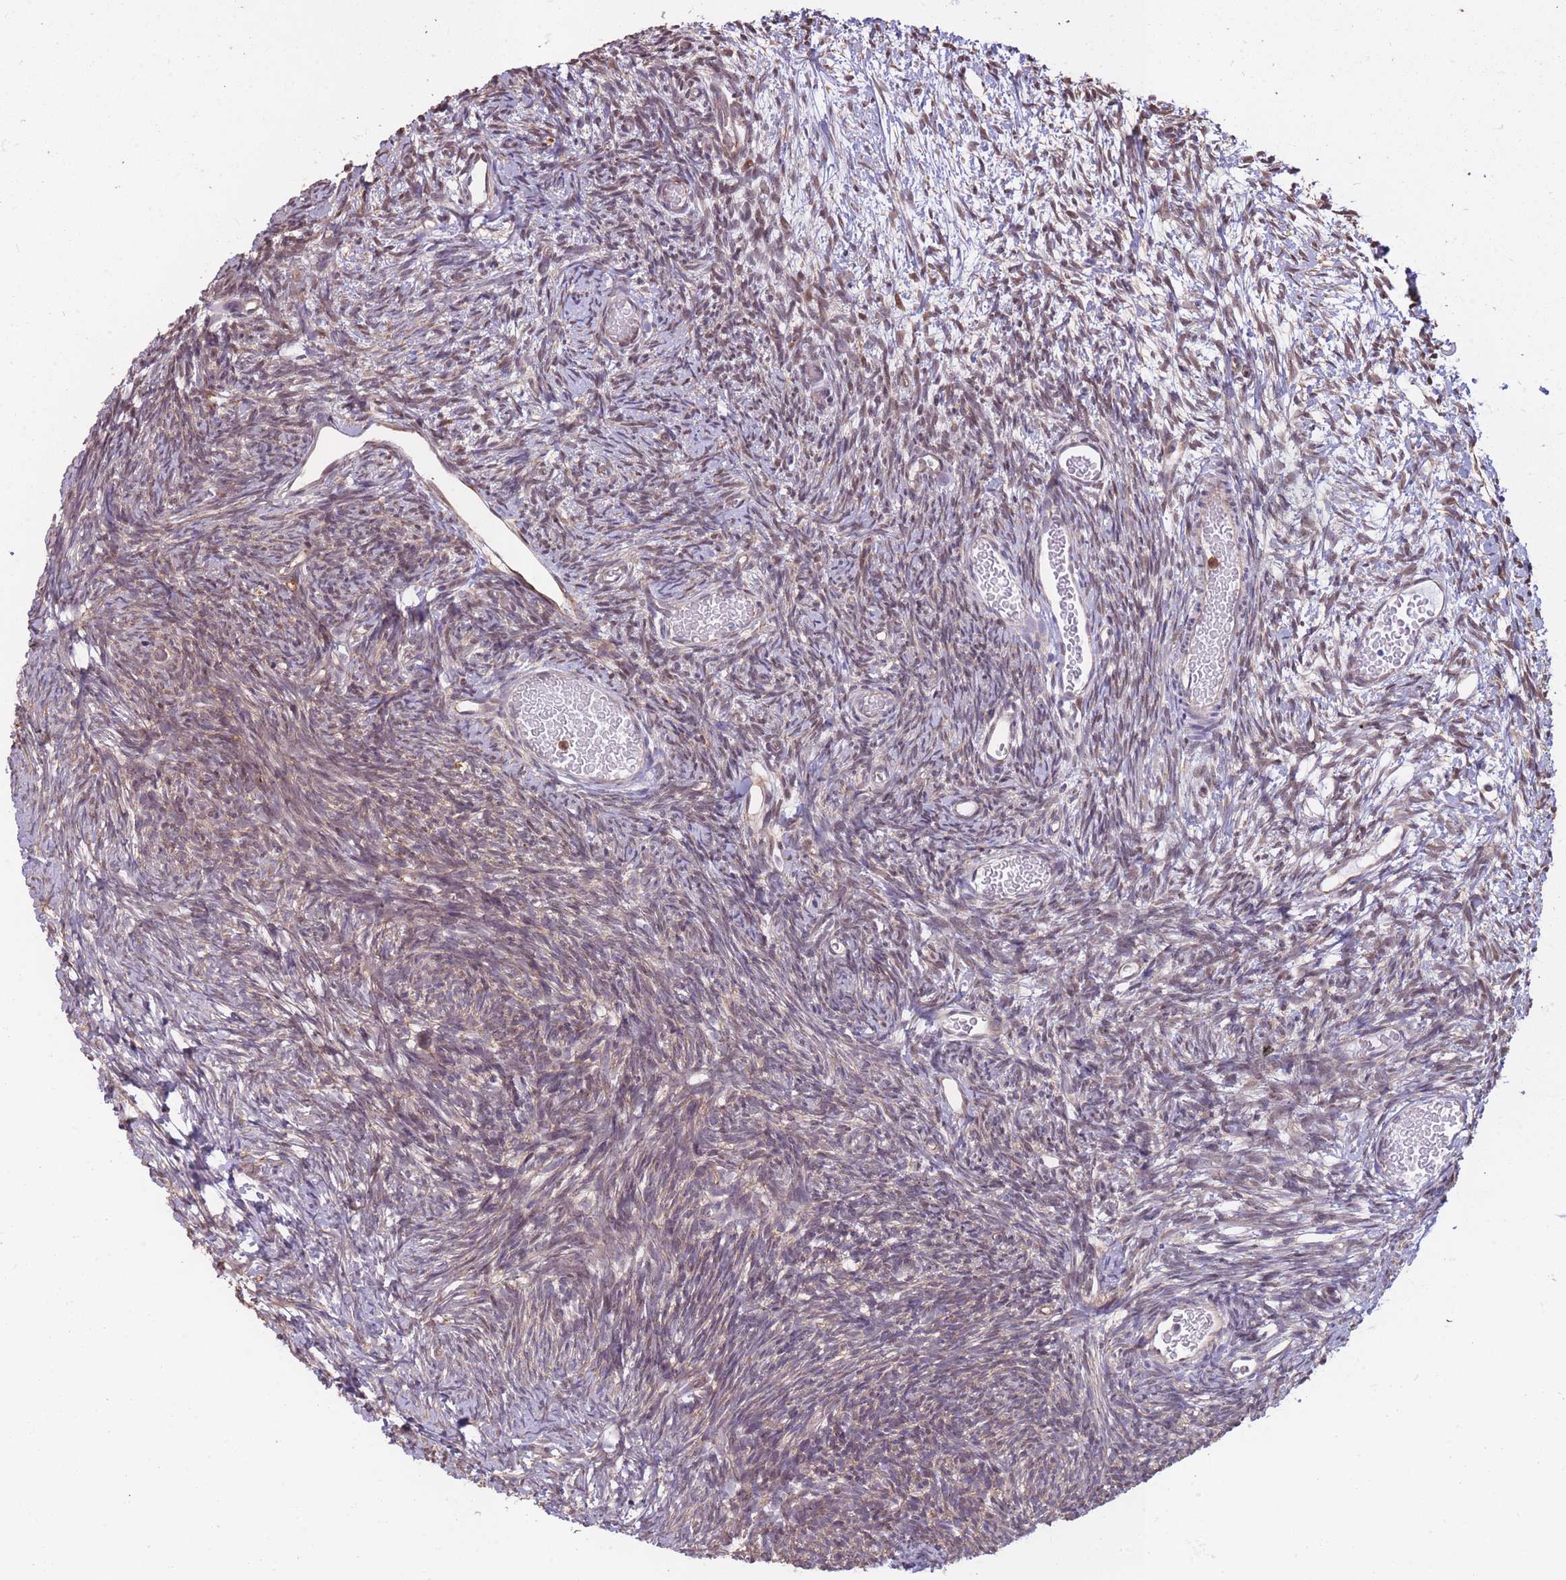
{"staining": {"intensity": "weak", "quantity": ">75%", "location": "cytoplasmic/membranous"}, "tissue": "ovary", "cell_type": "Ovarian stroma cells", "image_type": "normal", "snomed": [{"axis": "morphology", "description": "Normal tissue, NOS"}, {"axis": "topography", "description": "Ovary"}], "caption": "Immunohistochemistry (IHC) histopathology image of unremarkable ovary stained for a protein (brown), which displays low levels of weak cytoplasmic/membranous positivity in about >75% of ovarian stroma cells.", "gene": "ARL13B", "patient": {"sex": "female", "age": 39}}